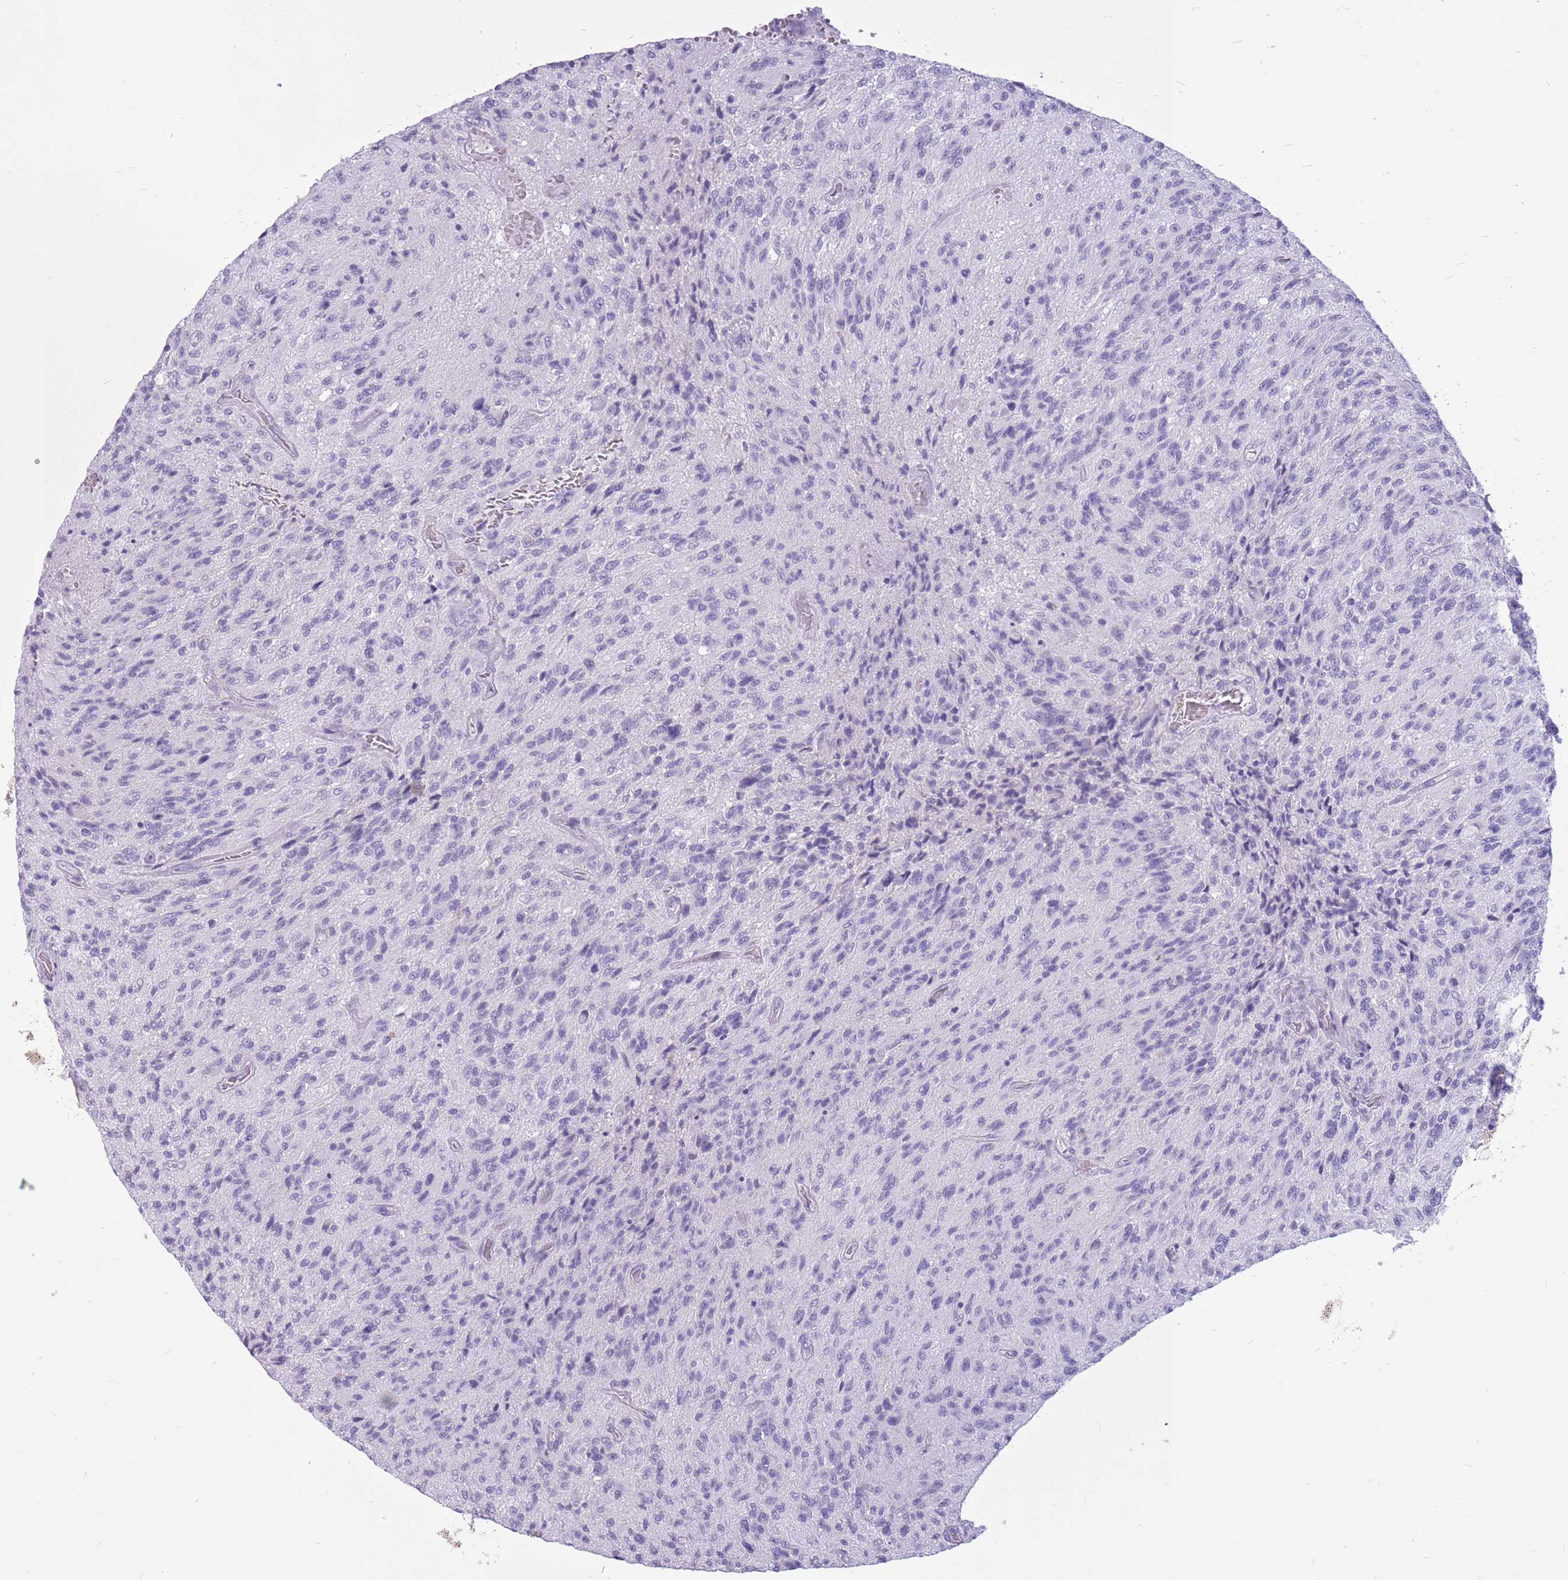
{"staining": {"intensity": "negative", "quantity": "none", "location": "none"}, "tissue": "glioma", "cell_type": "Tumor cells", "image_type": "cancer", "snomed": [{"axis": "morphology", "description": "Normal tissue, NOS"}, {"axis": "morphology", "description": "Glioma, malignant, High grade"}, {"axis": "topography", "description": "Cerebral cortex"}], "caption": "High magnification brightfield microscopy of glioma stained with DAB (brown) and counterstained with hematoxylin (blue): tumor cells show no significant staining.", "gene": "ZNF425", "patient": {"sex": "male", "age": 56}}